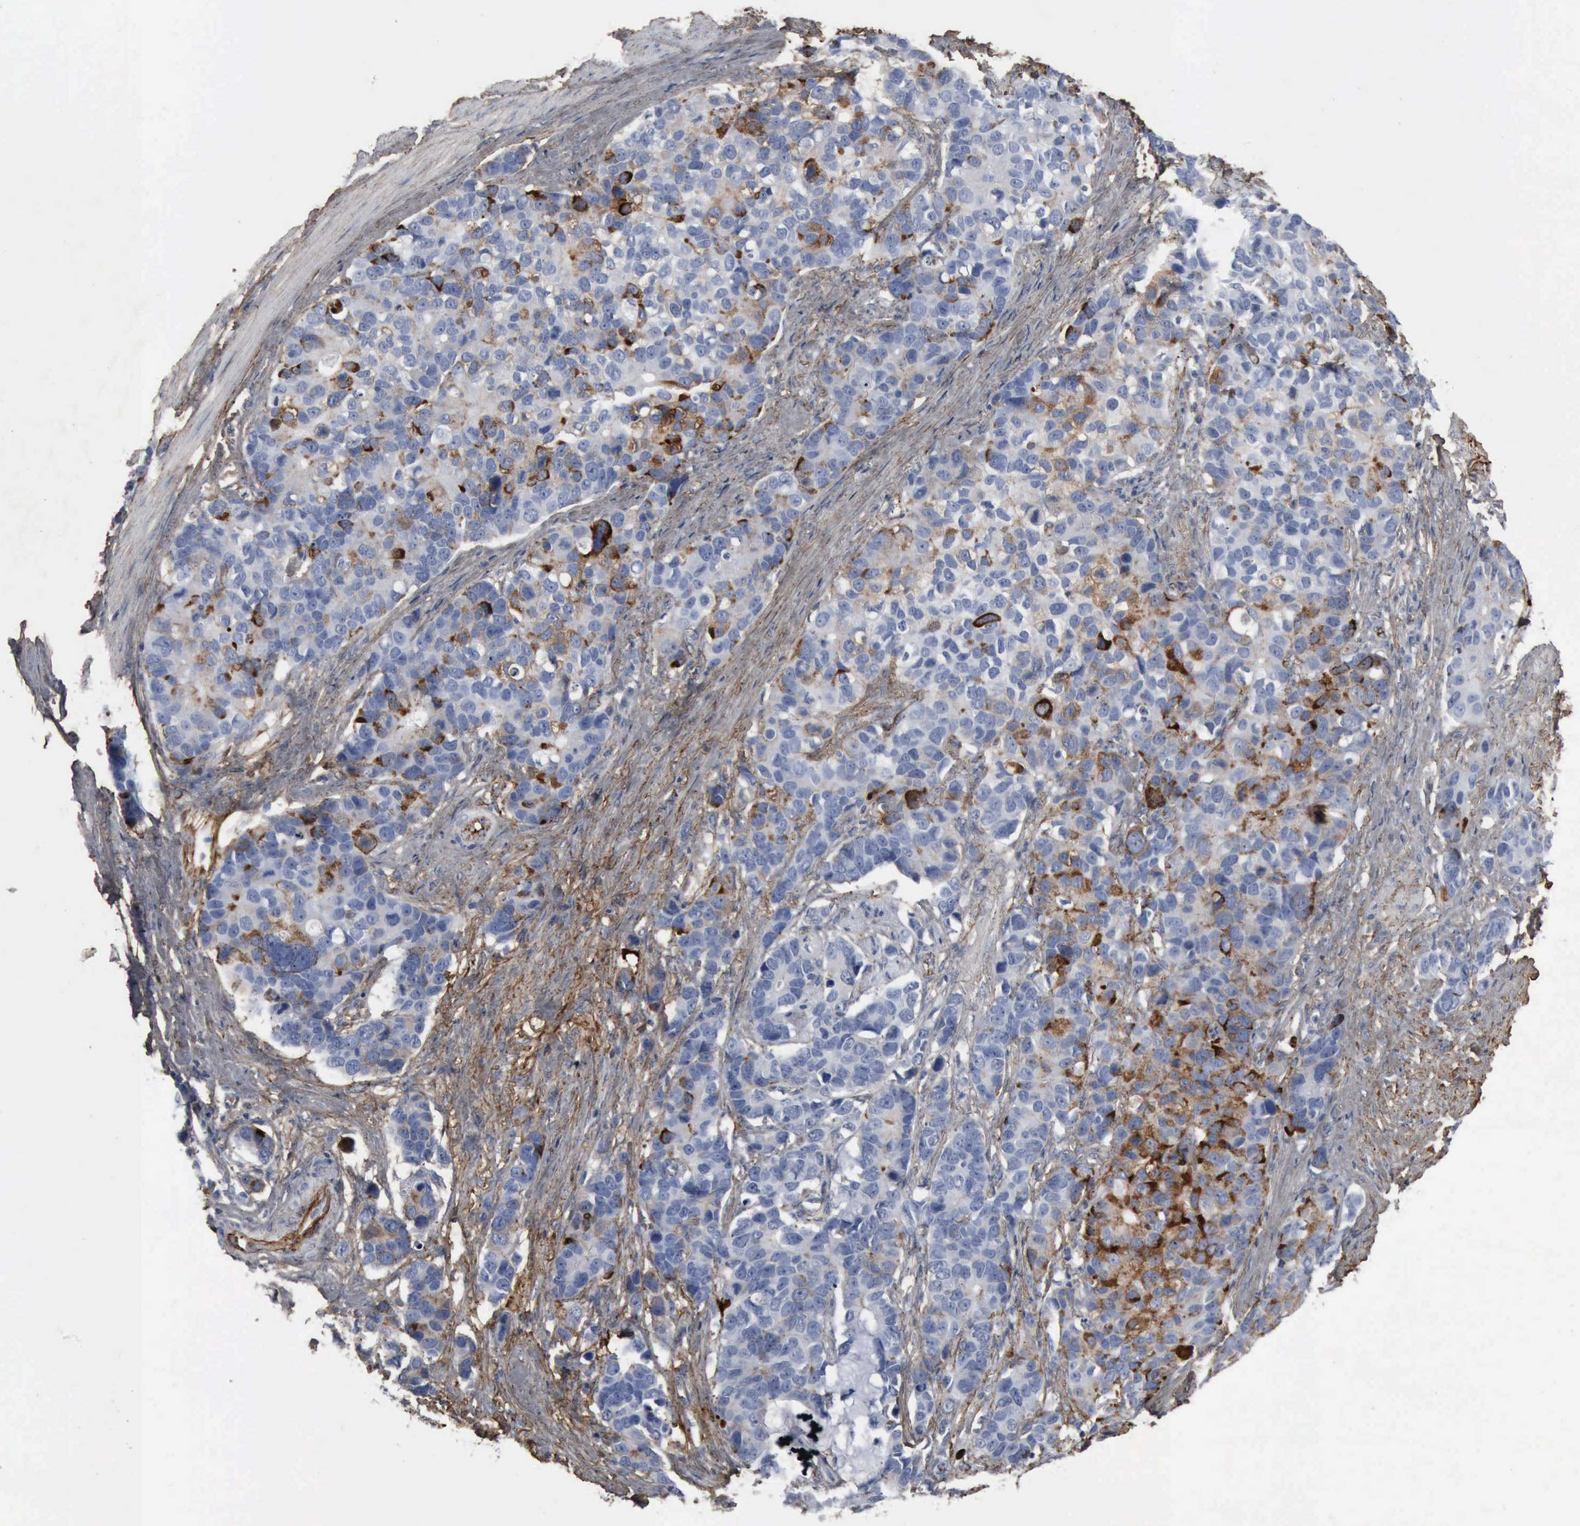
{"staining": {"intensity": "moderate", "quantity": "25%-75%", "location": "cytoplasmic/membranous"}, "tissue": "stomach cancer", "cell_type": "Tumor cells", "image_type": "cancer", "snomed": [{"axis": "morphology", "description": "Adenocarcinoma, NOS"}, {"axis": "topography", "description": "Stomach, upper"}], "caption": "Protein analysis of stomach cancer (adenocarcinoma) tissue reveals moderate cytoplasmic/membranous positivity in approximately 25%-75% of tumor cells. The staining is performed using DAB (3,3'-diaminobenzidine) brown chromogen to label protein expression. The nuclei are counter-stained blue using hematoxylin.", "gene": "FN1", "patient": {"sex": "male", "age": 71}}